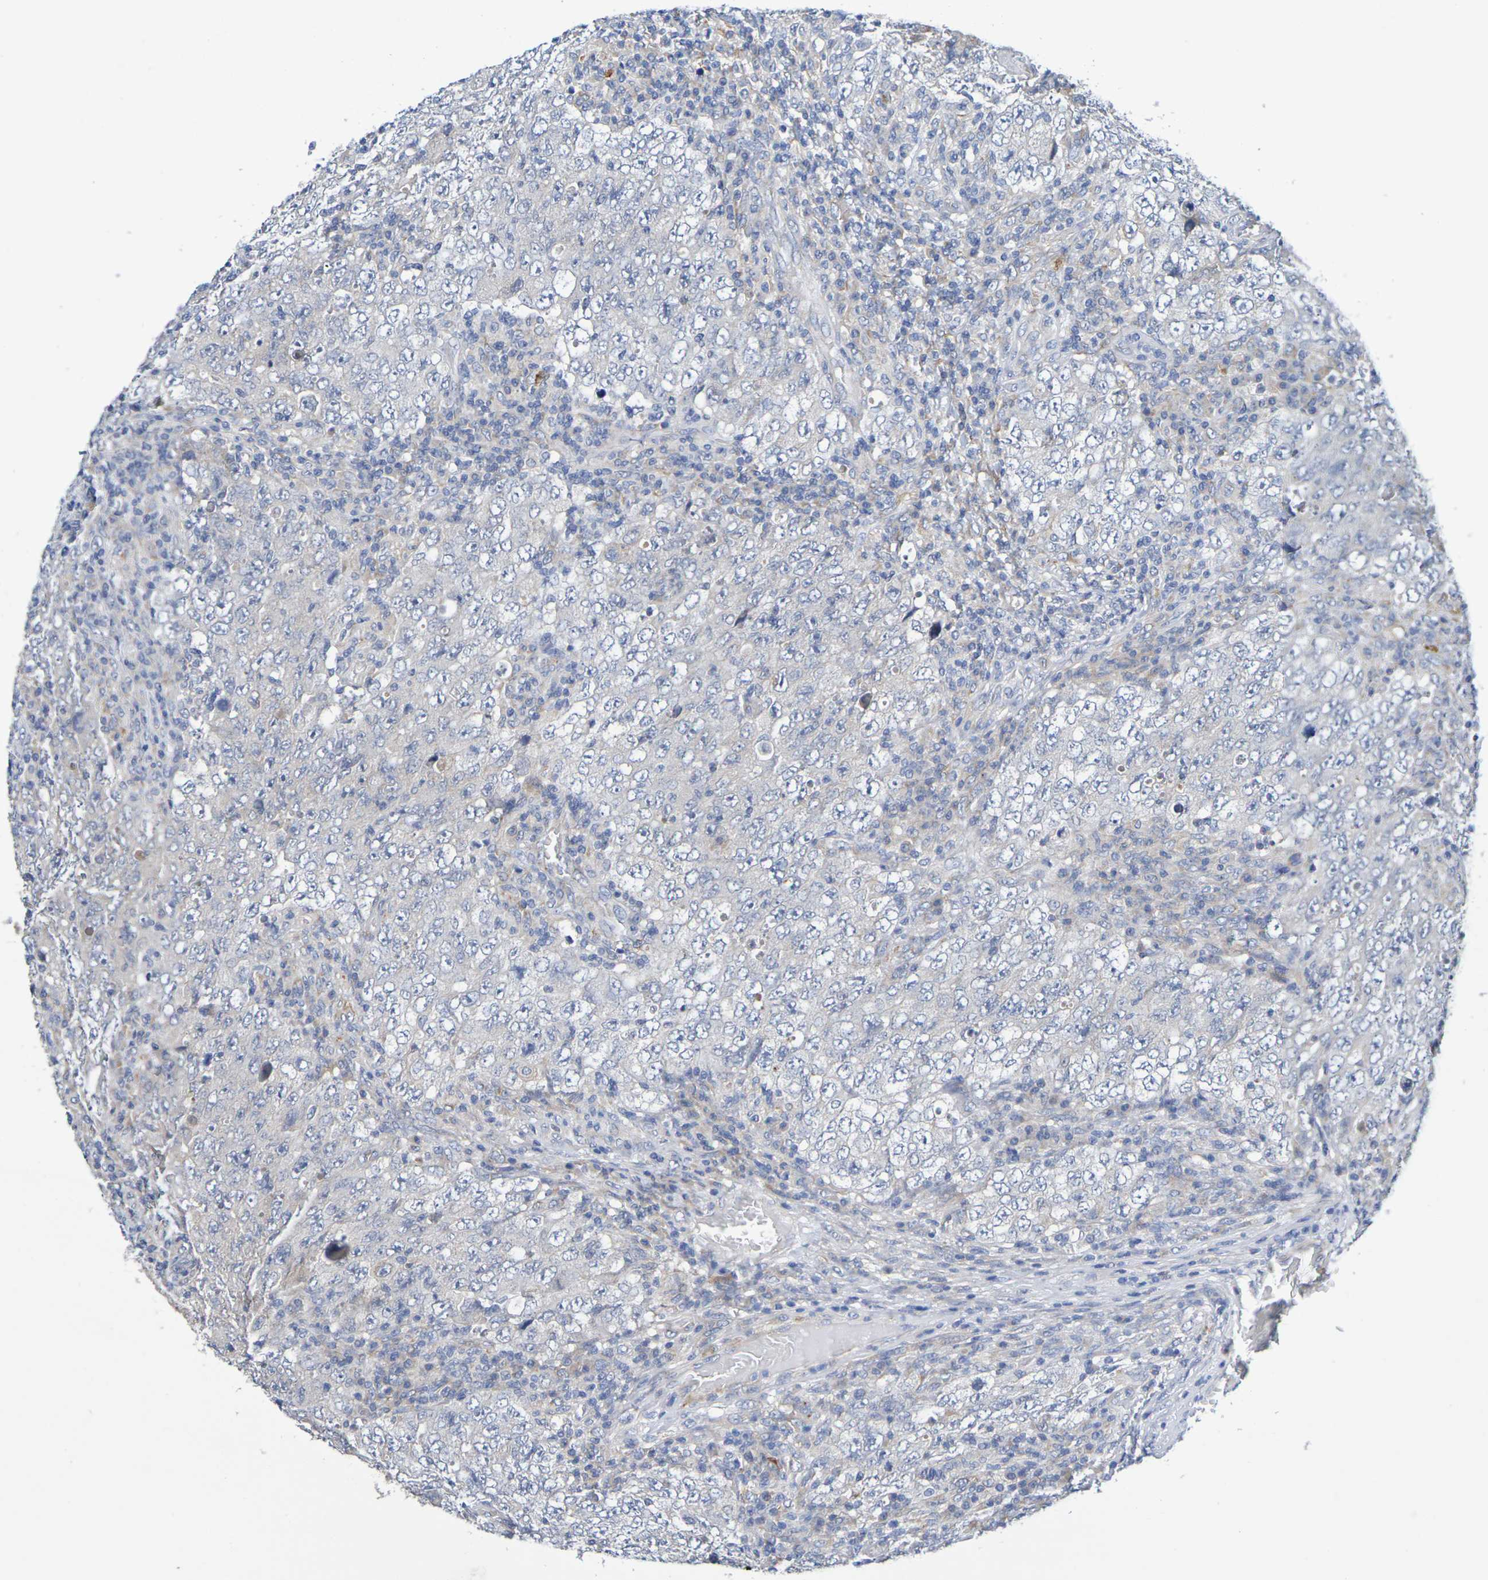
{"staining": {"intensity": "negative", "quantity": "none", "location": "none"}, "tissue": "testis cancer", "cell_type": "Tumor cells", "image_type": "cancer", "snomed": [{"axis": "morphology", "description": "Carcinoma, Embryonal, NOS"}, {"axis": "topography", "description": "Testis"}], "caption": "Histopathology image shows no protein expression in tumor cells of testis embryonal carcinoma tissue.", "gene": "SDC4", "patient": {"sex": "male", "age": 26}}